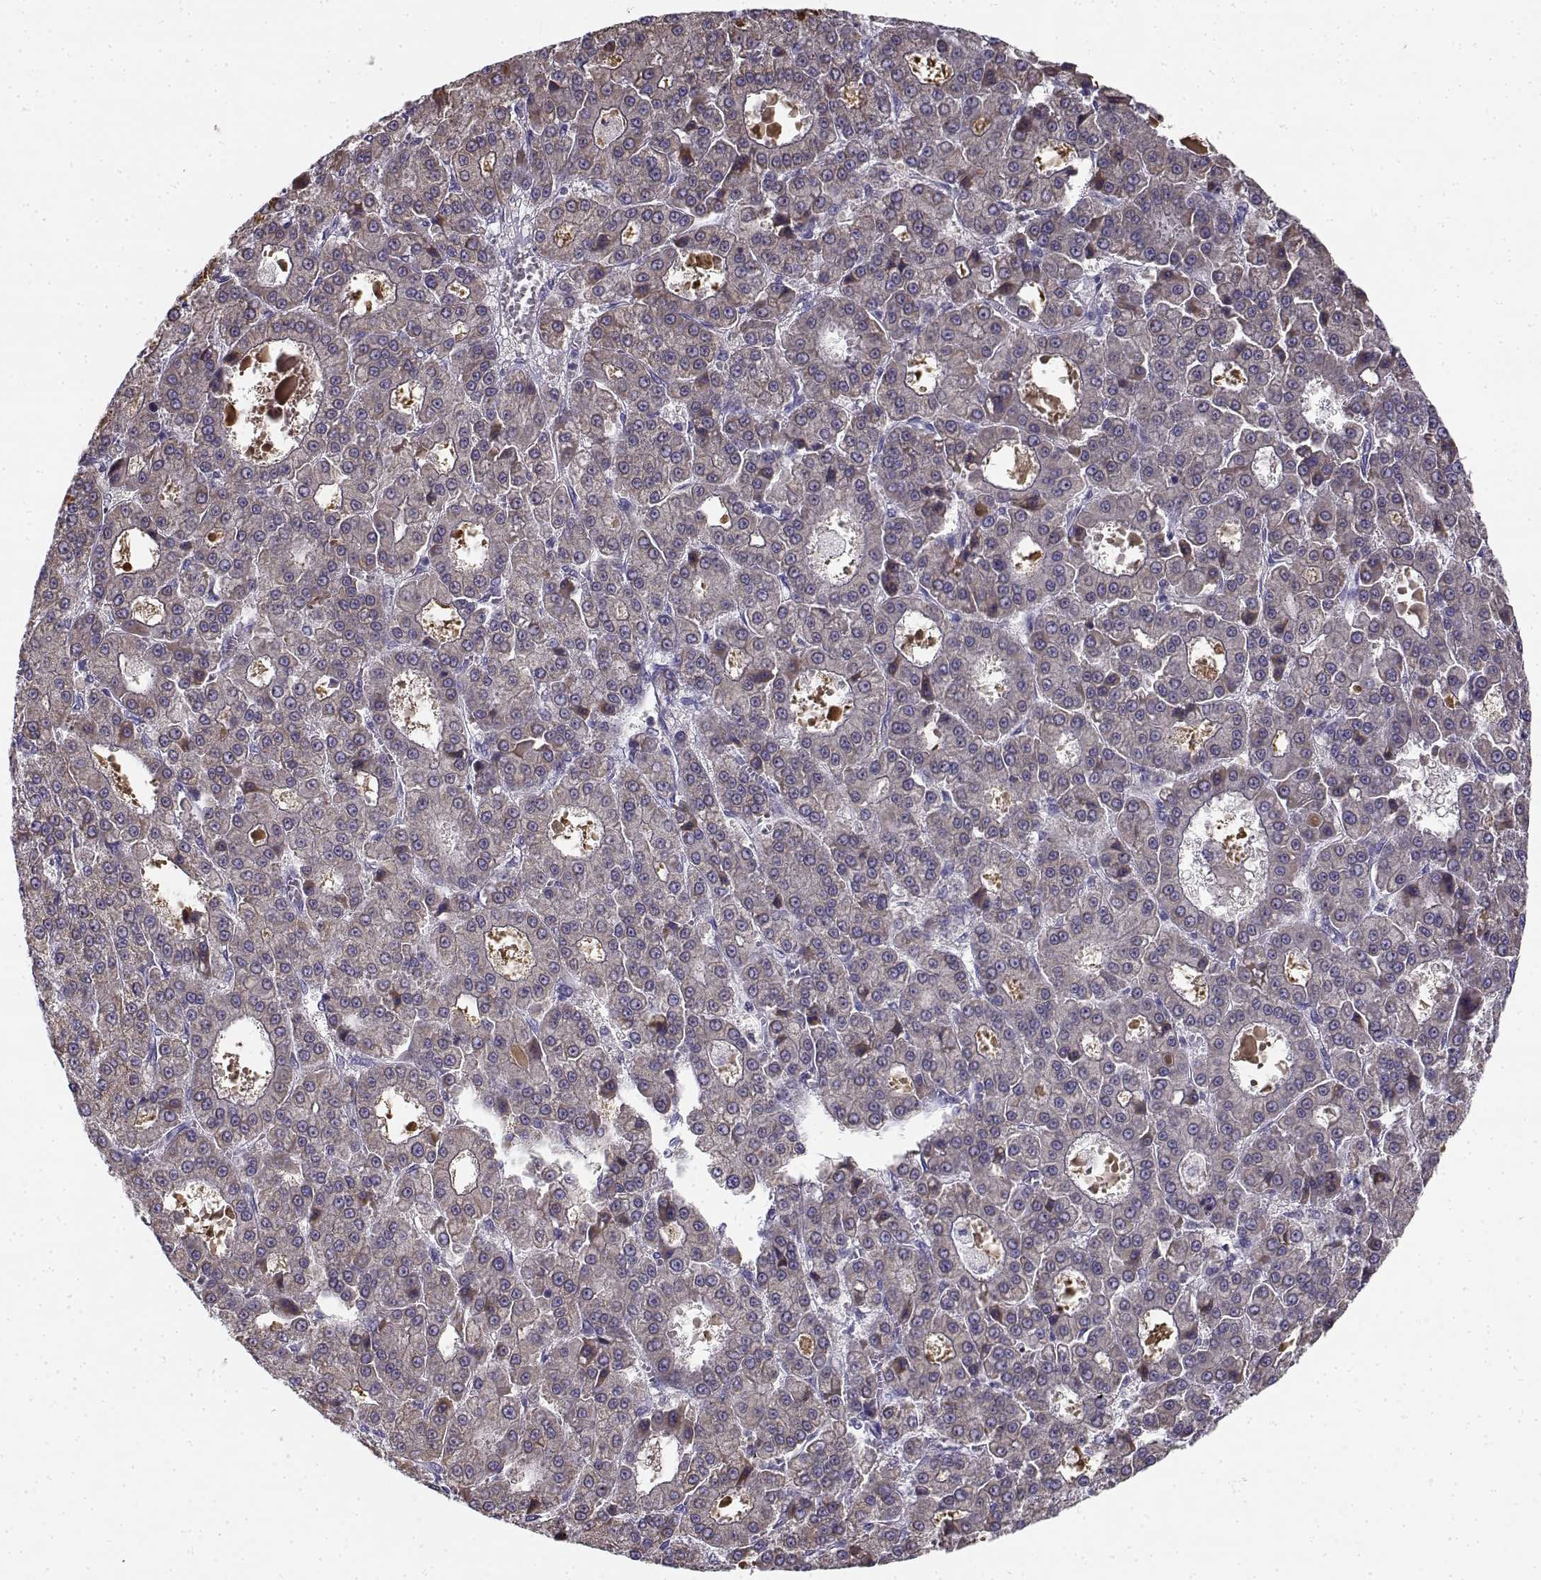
{"staining": {"intensity": "weak", "quantity": "<25%", "location": "cytoplasmic/membranous"}, "tissue": "liver cancer", "cell_type": "Tumor cells", "image_type": "cancer", "snomed": [{"axis": "morphology", "description": "Carcinoma, Hepatocellular, NOS"}, {"axis": "topography", "description": "Liver"}], "caption": "Tumor cells are negative for brown protein staining in hepatocellular carcinoma (liver).", "gene": "CREB3L3", "patient": {"sex": "male", "age": 70}}